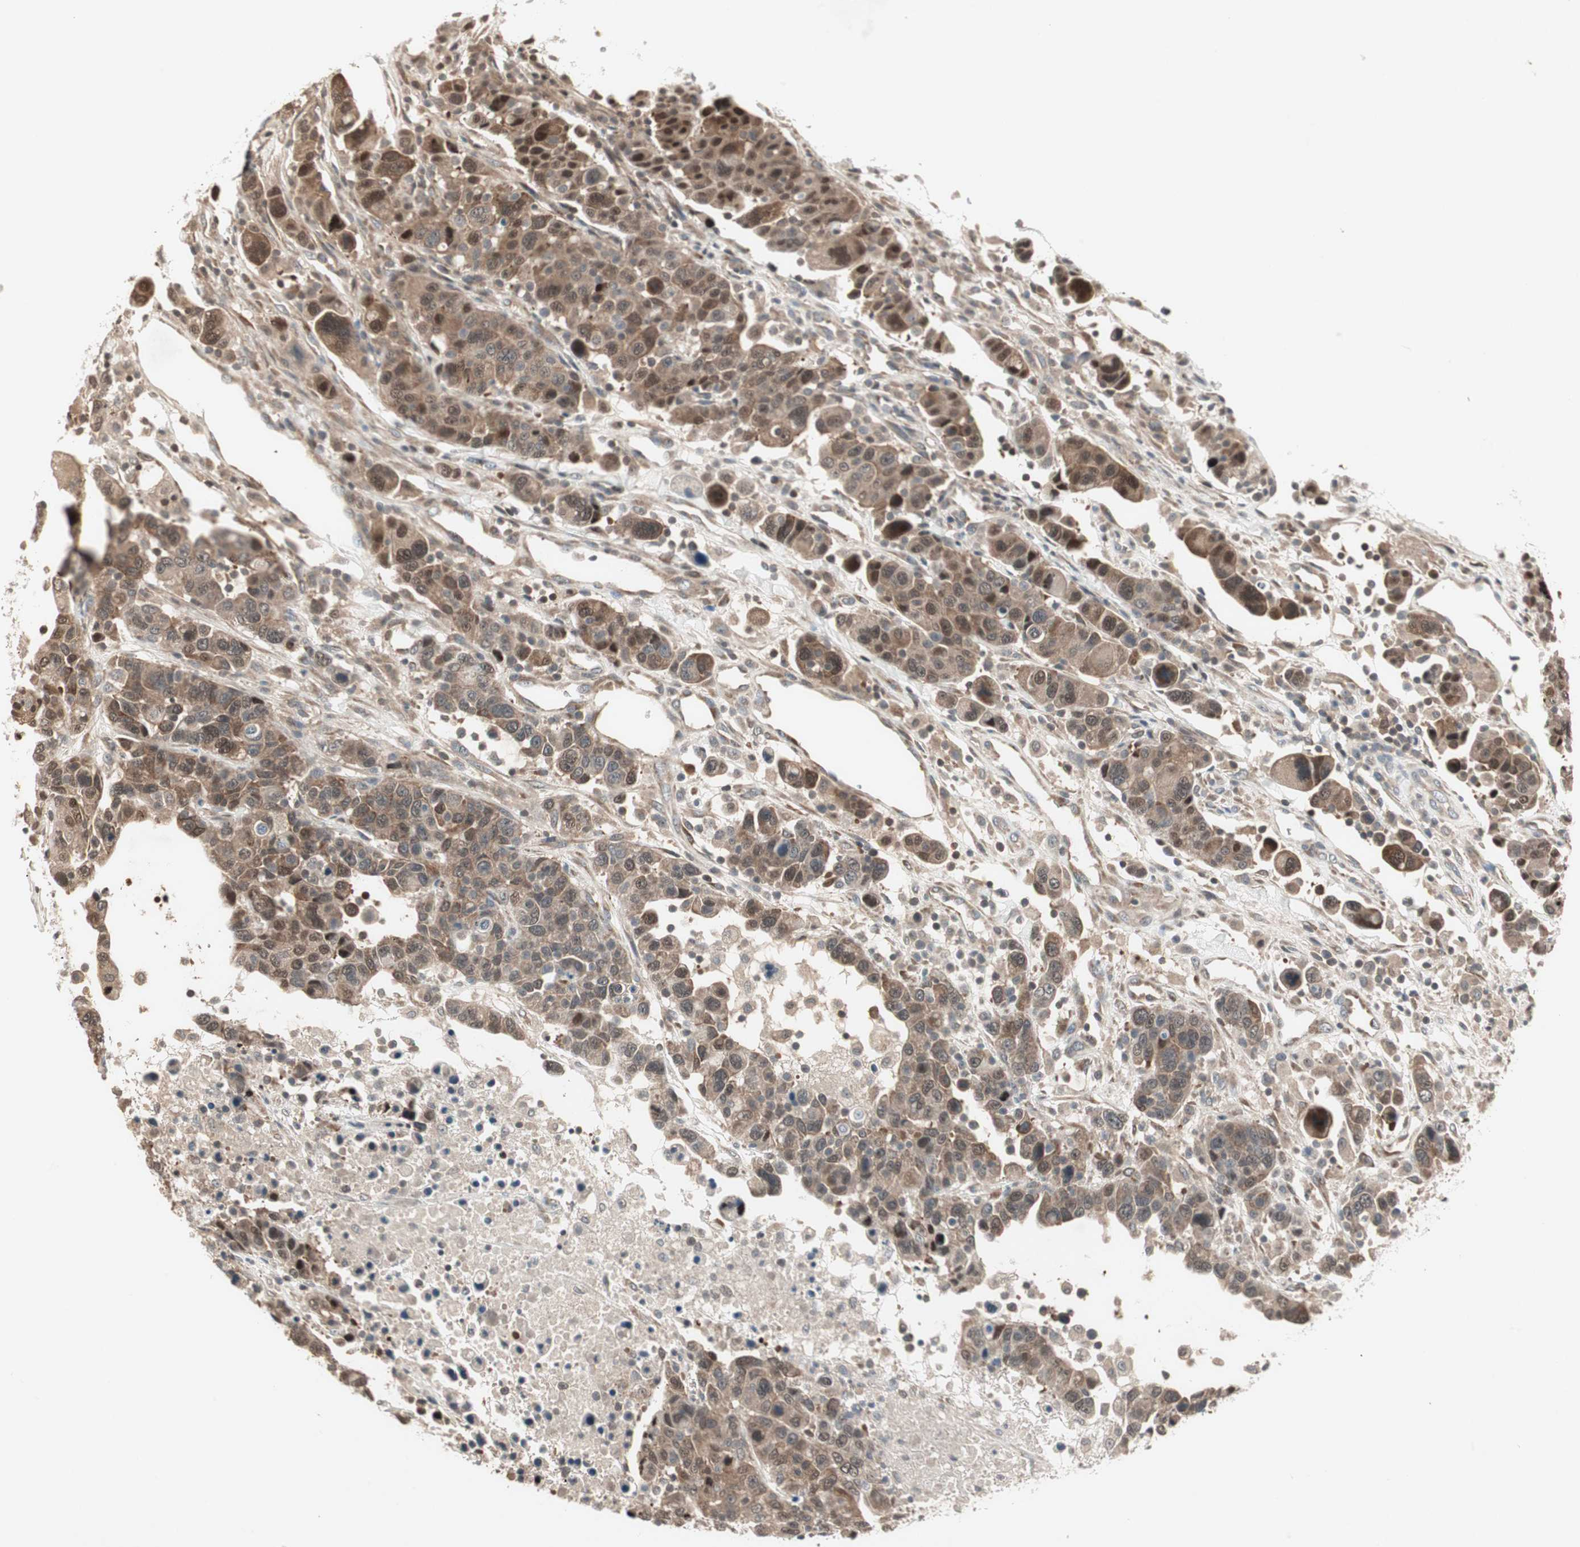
{"staining": {"intensity": "moderate", "quantity": ">75%", "location": "cytoplasmic/membranous,nuclear"}, "tissue": "breast cancer", "cell_type": "Tumor cells", "image_type": "cancer", "snomed": [{"axis": "morphology", "description": "Duct carcinoma"}, {"axis": "topography", "description": "Breast"}], "caption": "Breast cancer stained with a protein marker shows moderate staining in tumor cells.", "gene": "IRS1", "patient": {"sex": "female", "age": 37}}